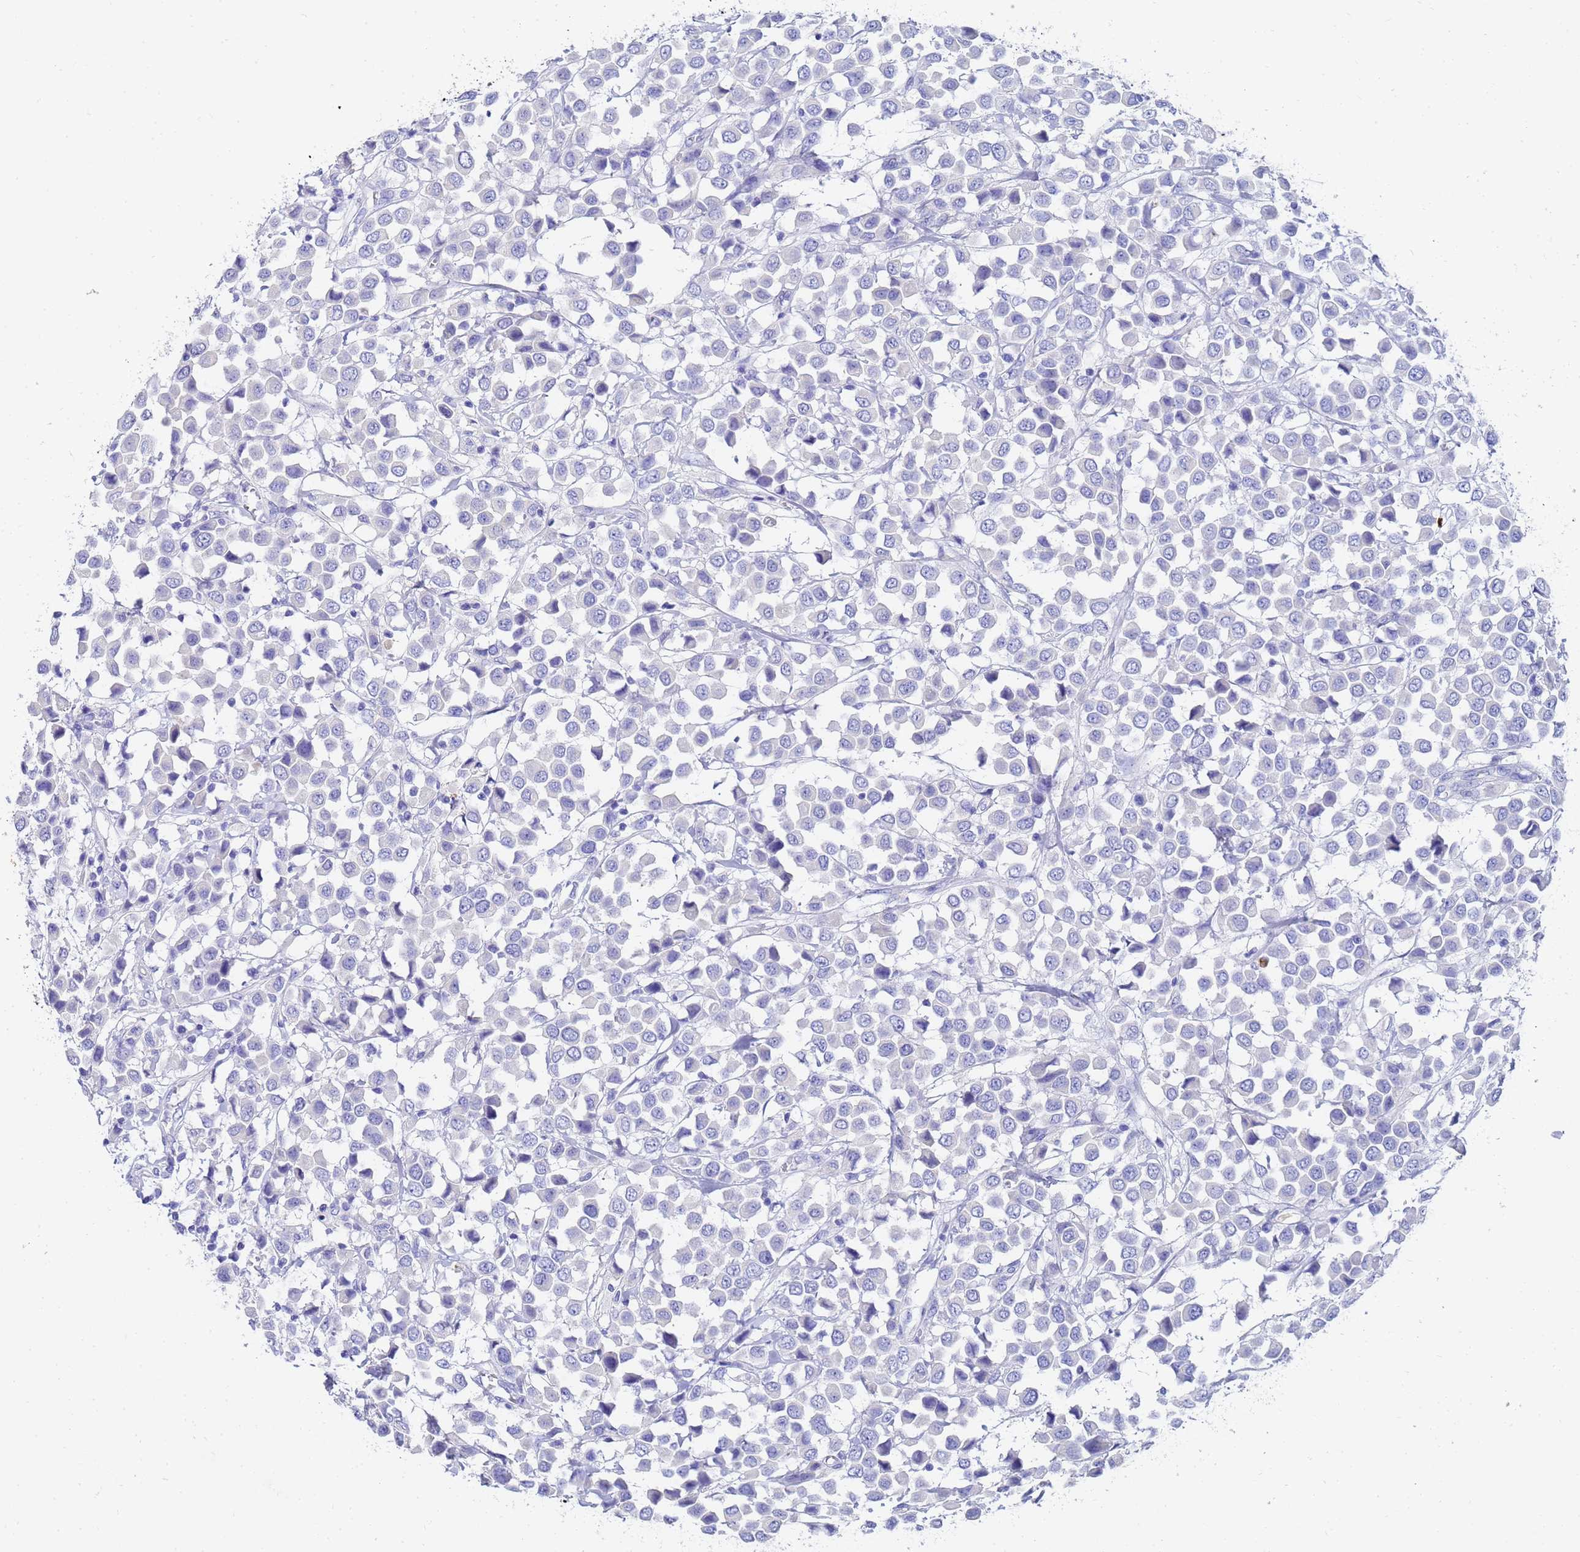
{"staining": {"intensity": "negative", "quantity": "none", "location": "none"}, "tissue": "breast cancer", "cell_type": "Tumor cells", "image_type": "cancer", "snomed": [{"axis": "morphology", "description": "Duct carcinoma"}, {"axis": "topography", "description": "Breast"}], "caption": "Infiltrating ductal carcinoma (breast) was stained to show a protein in brown. There is no significant expression in tumor cells.", "gene": "C2orf72", "patient": {"sex": "female", "age": 61}}